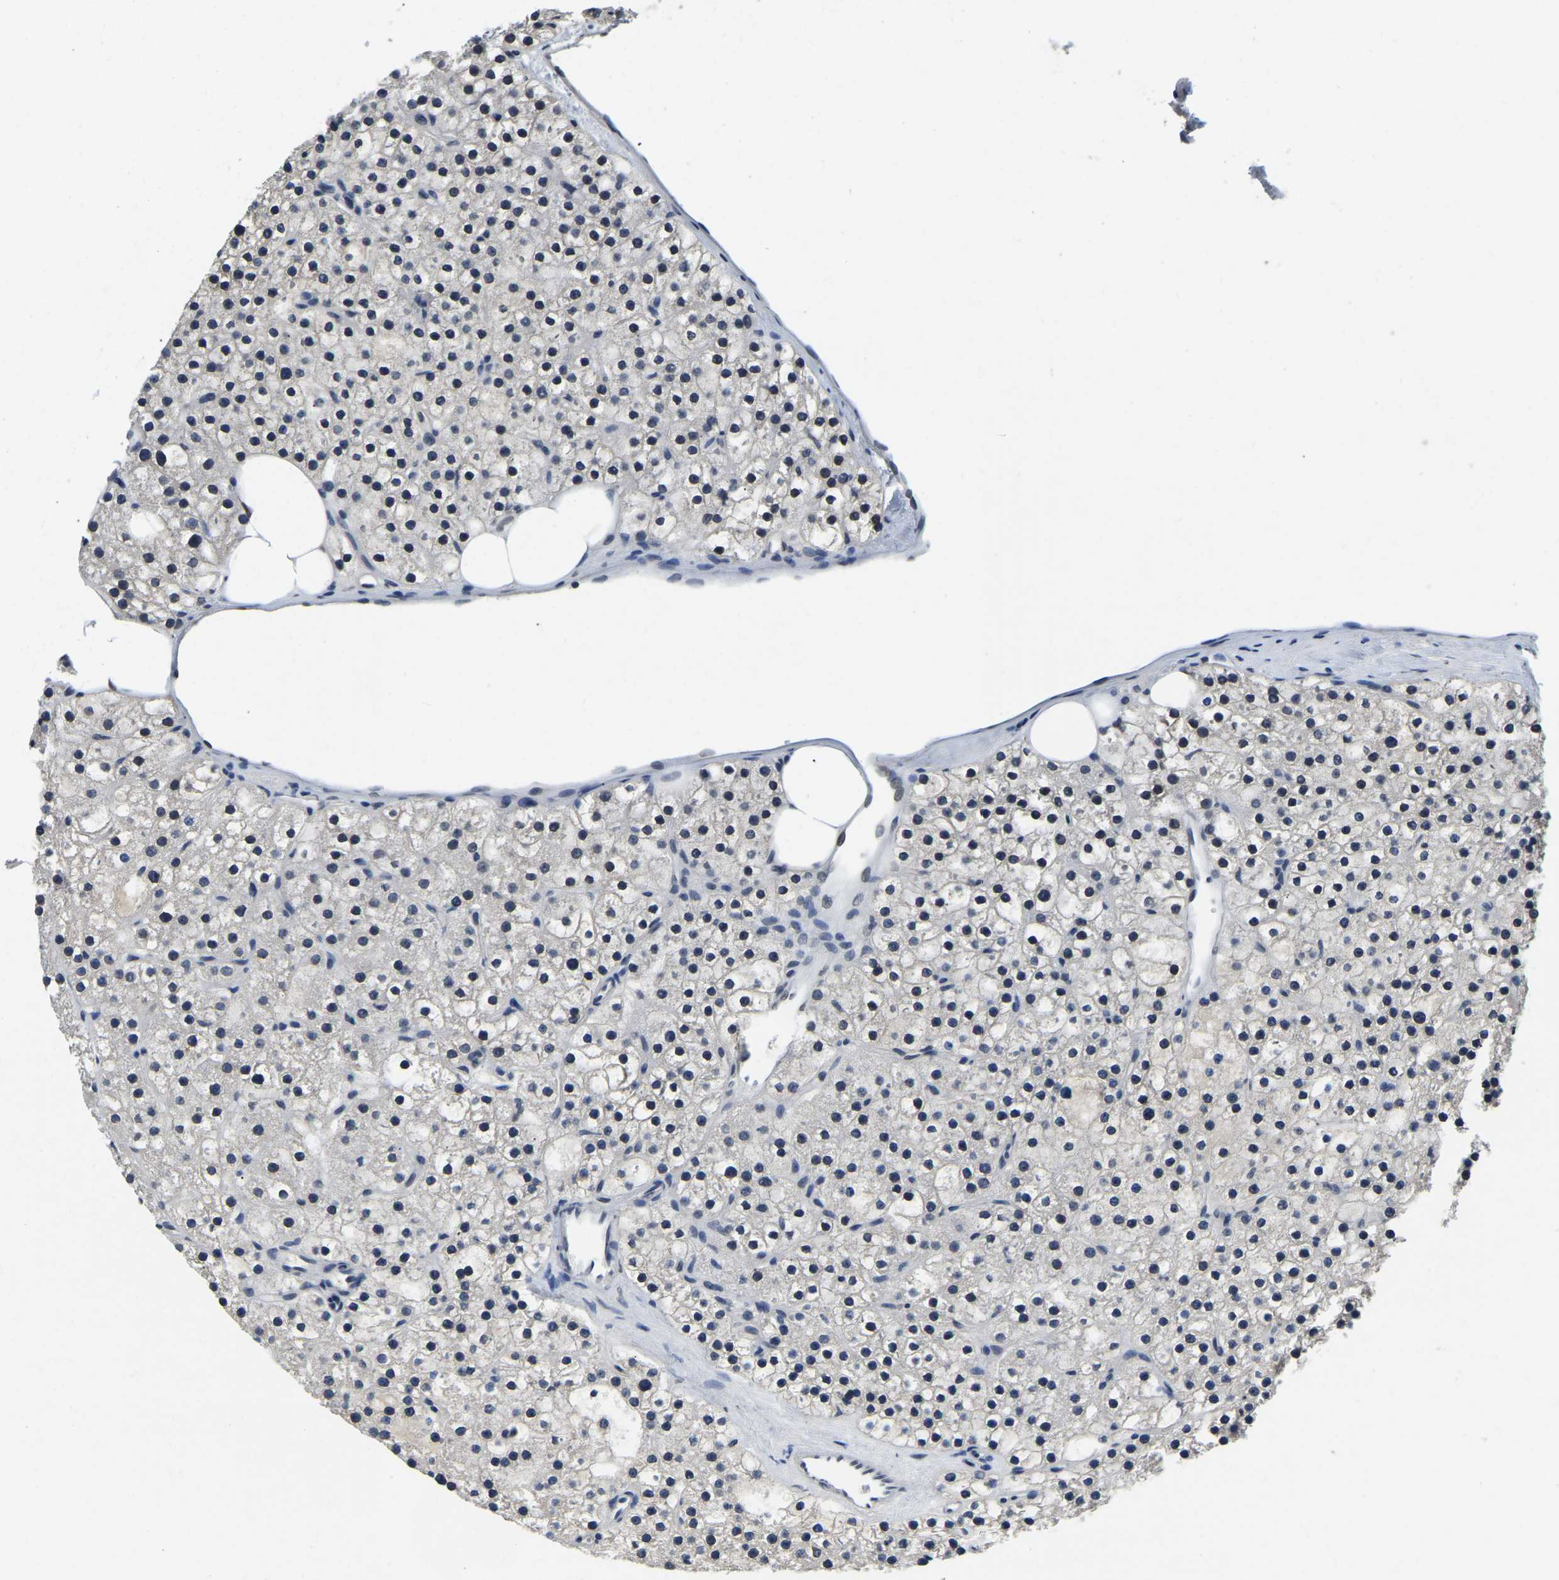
{"staining": {"intensity": "negative", "quantity": "none", "location": "none"}, "tissue": "parathyroid gland", "cell_type": "Glandular cells", "image_type": "normal", "snomed": [{"axis": "morphology", "description": "Normal tissue, NOS"}, {"axis": "morphology", "description": "Adenoma, NOS"}, {"axis": "topography", "description": "Parathyroid gland"}], "caption": "DAB immunohistochemical staining of normal parathyroid gland displays no significant expression in glandular cells.", "gene": "RANBP2", "patient": {"sex": "female", "age": 70}}